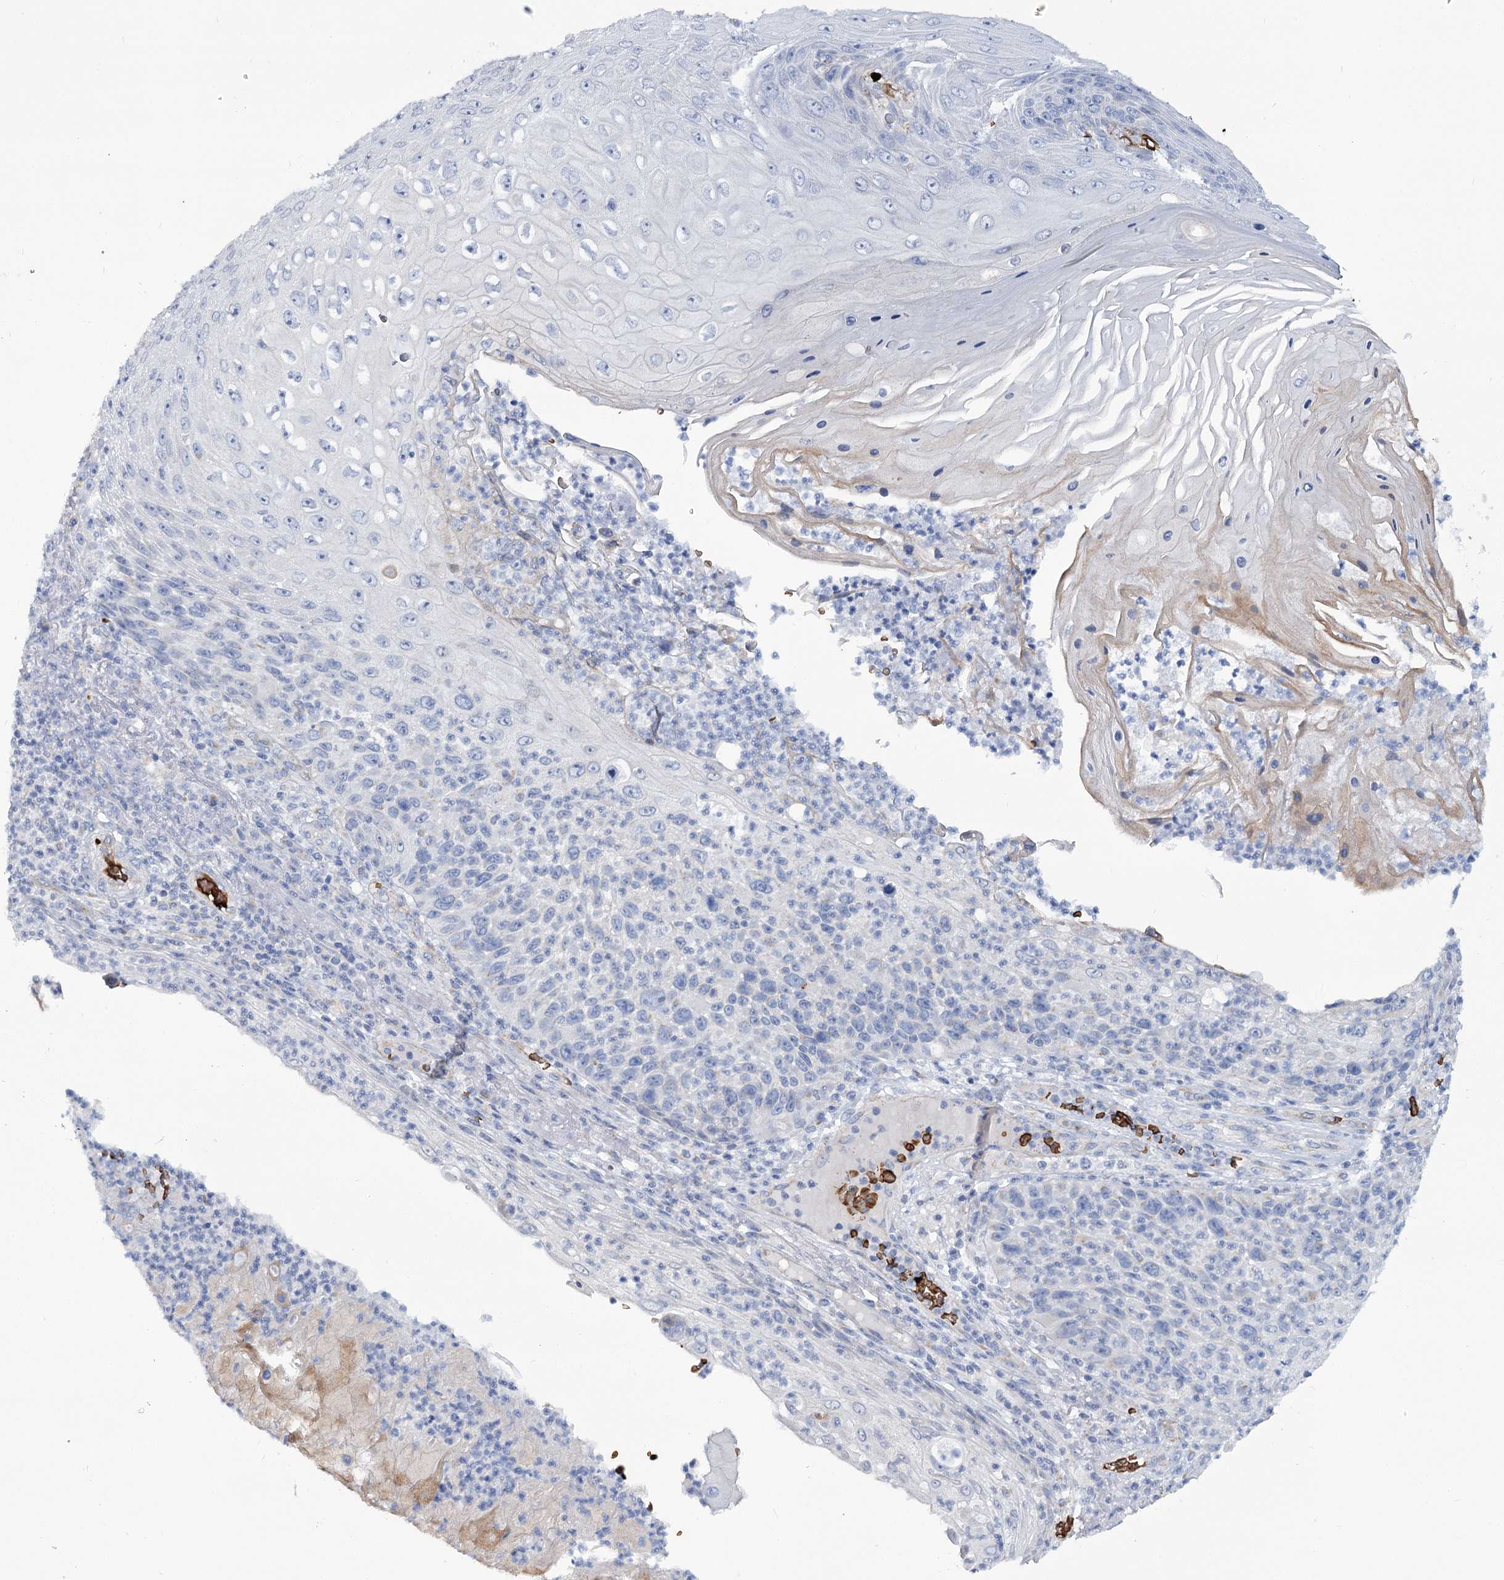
{"staining": {"intensity": "negative", "quantity": "none", "location": "none"}, "tissue": "skin cancer", "cell_type": "Tumor cells", "image_type": "cancer", "snomed": [{"axis": "morphology", "description": "Squamous cell carcinoma, NOS"}, {"axis": "topography", "description": "Skin"}], "caption": "DAB immunohistochemical staining of human squamous cell carcinoma (skin) exhibits no significant expression in tumor cells.", "gene": "GBF1", "patient": {"sex": "female", "age": 88}}